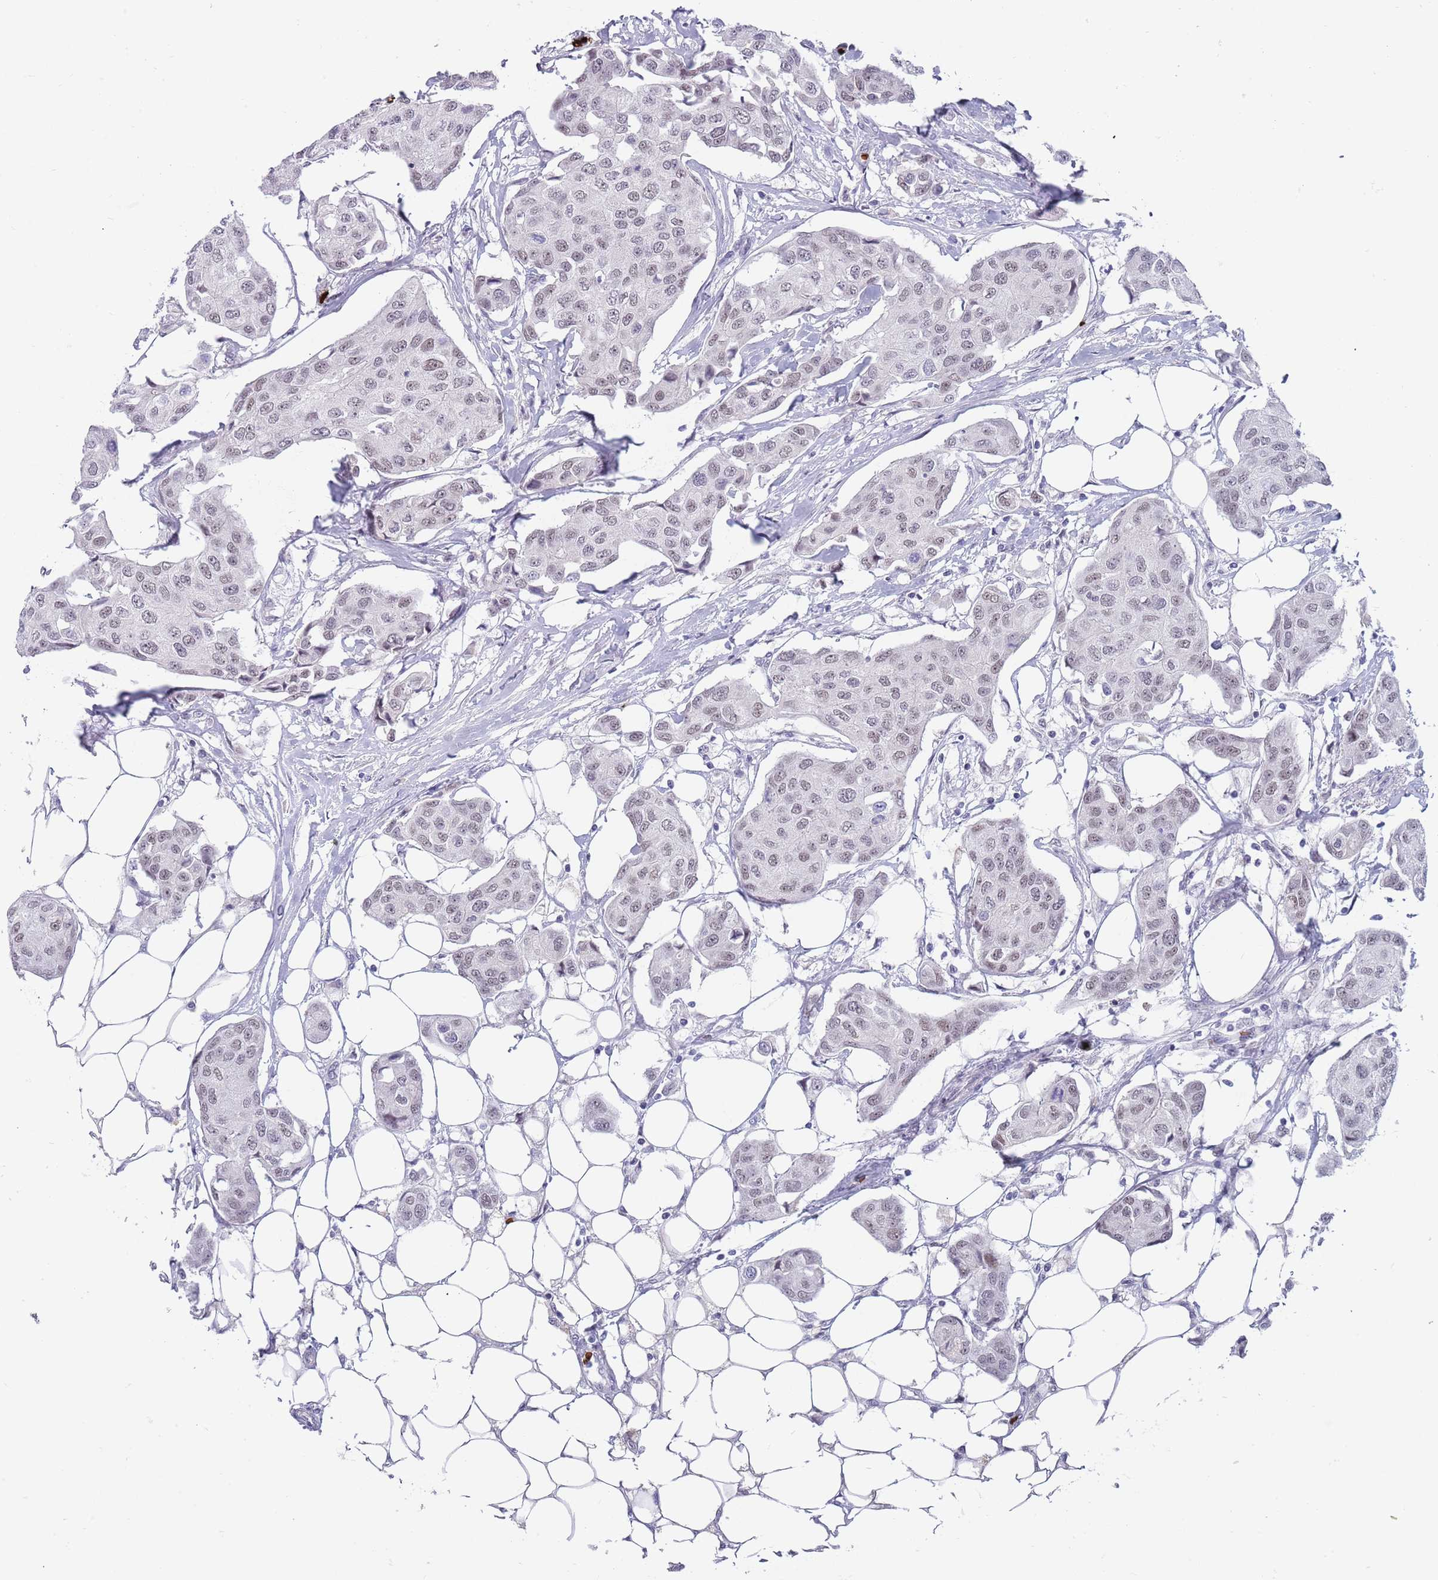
{"staining": {"intensity": "weak", "quantity": ">75%", "location": "nuclear"}, "tissue": "breast cancer", "cell_type": "Tumor cells", "image_type": "cancer", "snomed": [{"axis": "morphology", "description": "Duct carcinoma"}, {"axis": "topography", "description": "Breast"}, {"axis": "topography", "description": "Lymph node"}], "caption": "About >75% of tumor cells in breast cancer (infiltrating ductal carcinoma) exhibit weak nuclear protein expression as visualized by brown immunohistochemical staining.", "gene": "LYPD6B", "patient": {"sex": "female", "age": 80}}